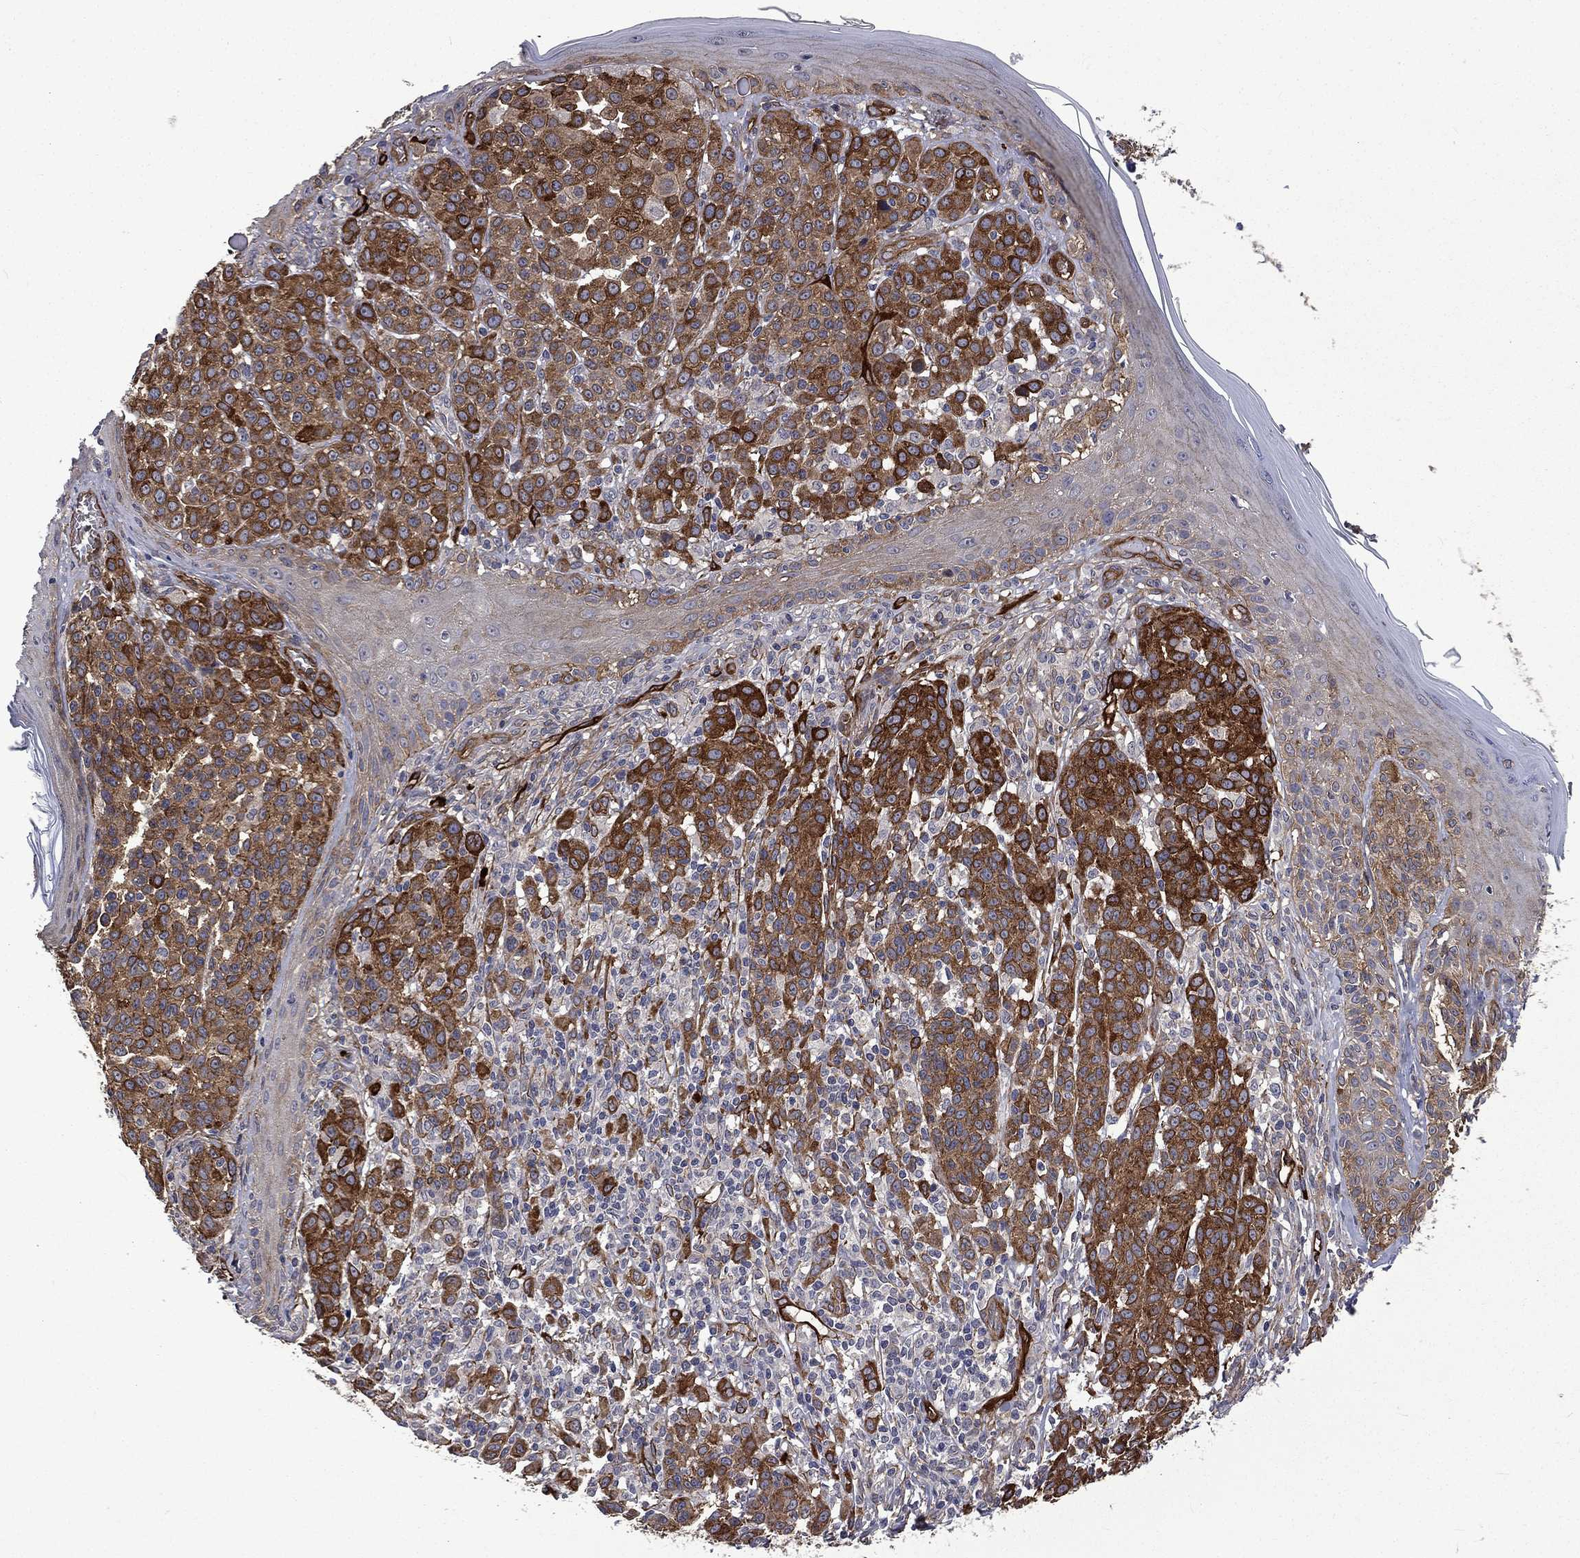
{"staining": {"intensity": "strong", "quantity": ">75%", "location": "cytoplasmic/membranous"}, "tissue": "melanoma", "cell_type": "Tumor cells", "image_type": "cancer", "snomed": [{"axis": "morphology", "description": "Malignant melanoma, NOS"}, {"axis": "topography", "description": "Skin"}], "caption": "Immunohistochemistry of melanoma exhibits high levels of strong cytoplasmic/membranous staining in about >75% of tumor cells. (DAB = brown stain, brightfield microscopy at high magnification).", "gene": "PPFIBP1", "patient": {"sex": "male", "age": 79}}